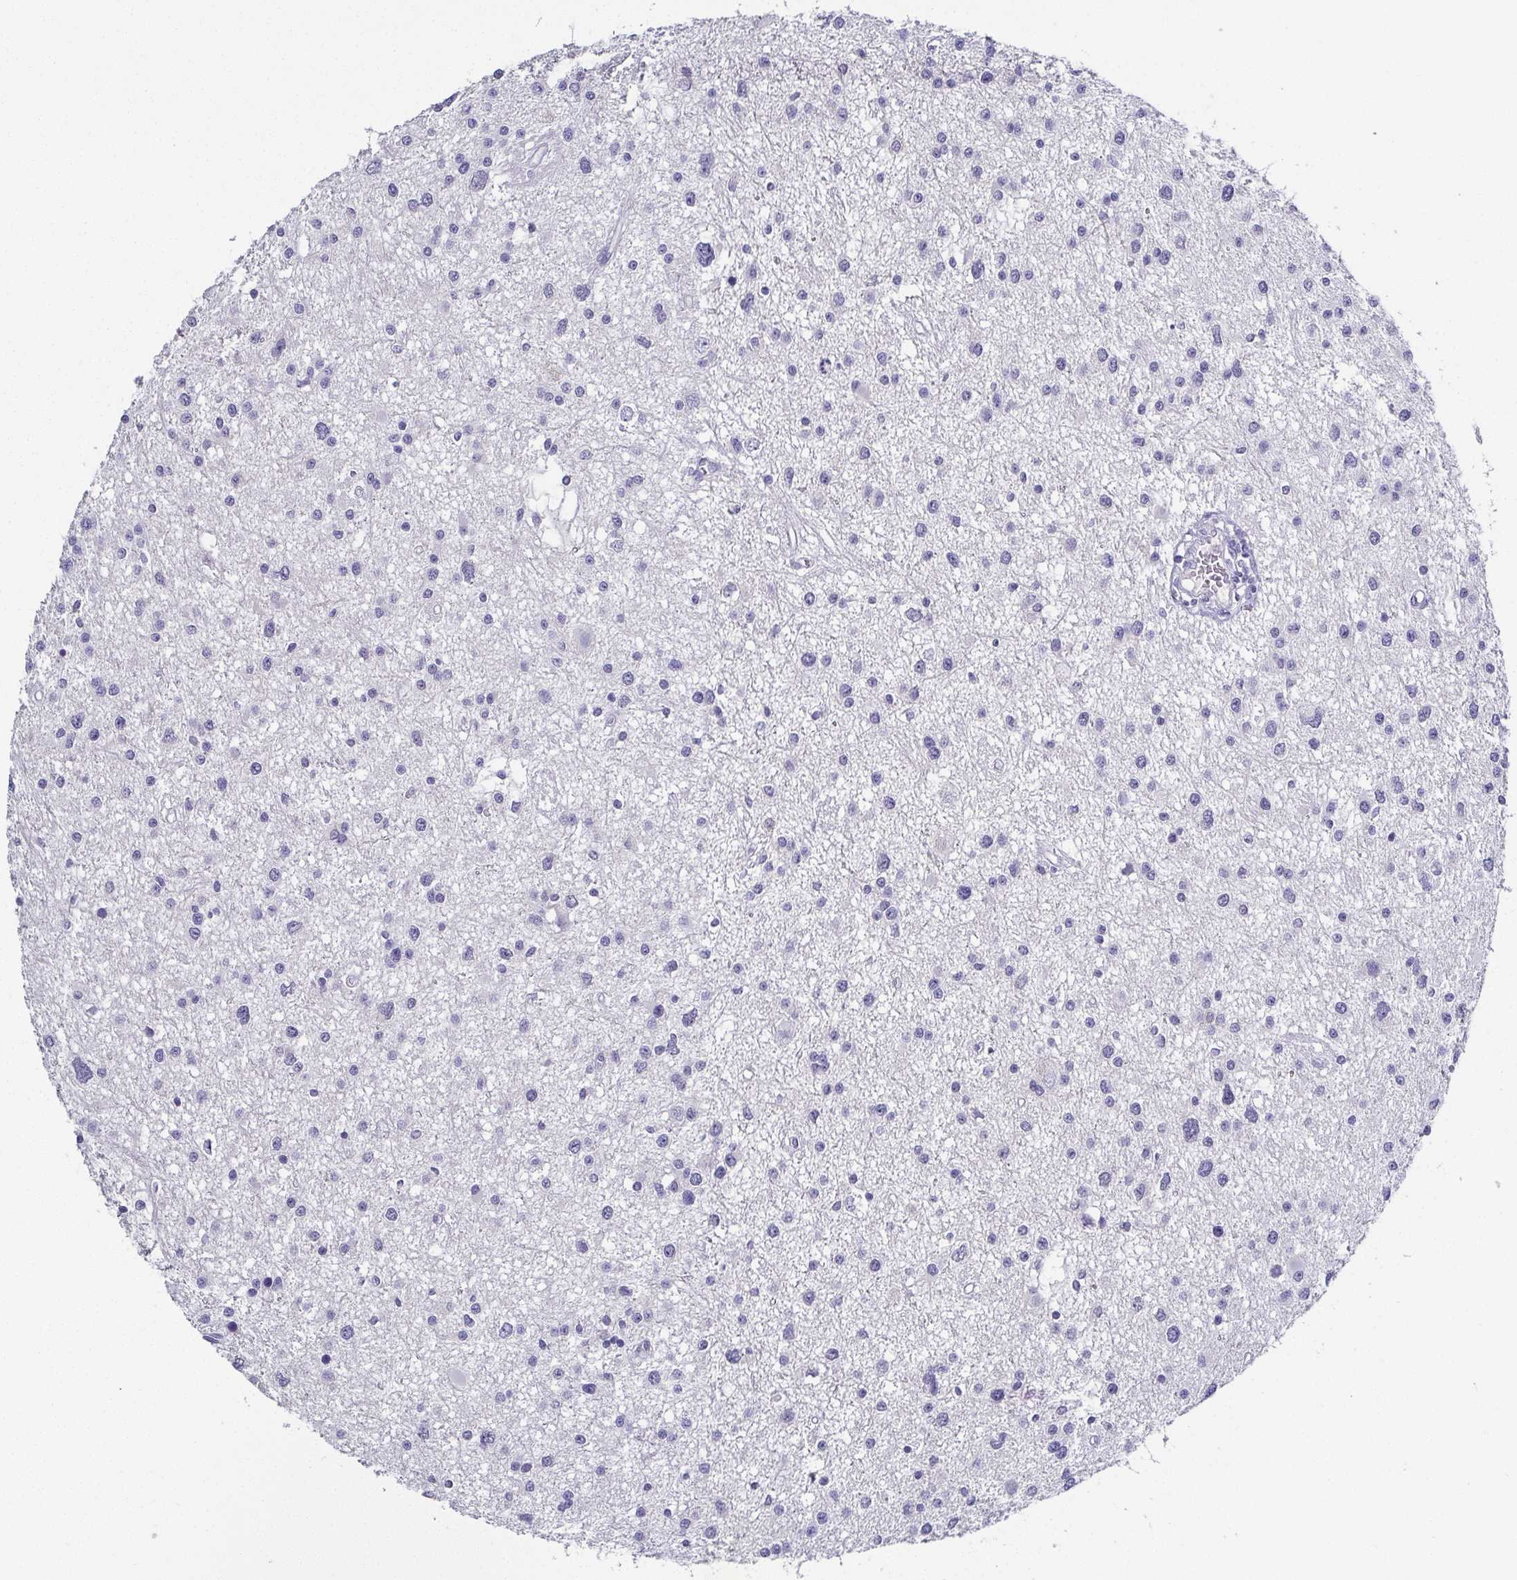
{"staining": {"intensity": "negative", "quantity": "none", "location": "none"}, "tissue": "glioma", "cell_type": "Tumor cells", "image_type": "cancer", "snomed": [{"axis": "morphology", "description": "Glioma, malignant, High grade"}, {"axis": "topography", "description": "Brain"}], "caption": "This is a photomicrograph of immunohistochemistry (IHC) staining of malignant glioma (high-grade), which shows no staining in tumor cells.", "gene": "RNASE7", "patient": {"sex": "male", "age": 54}}